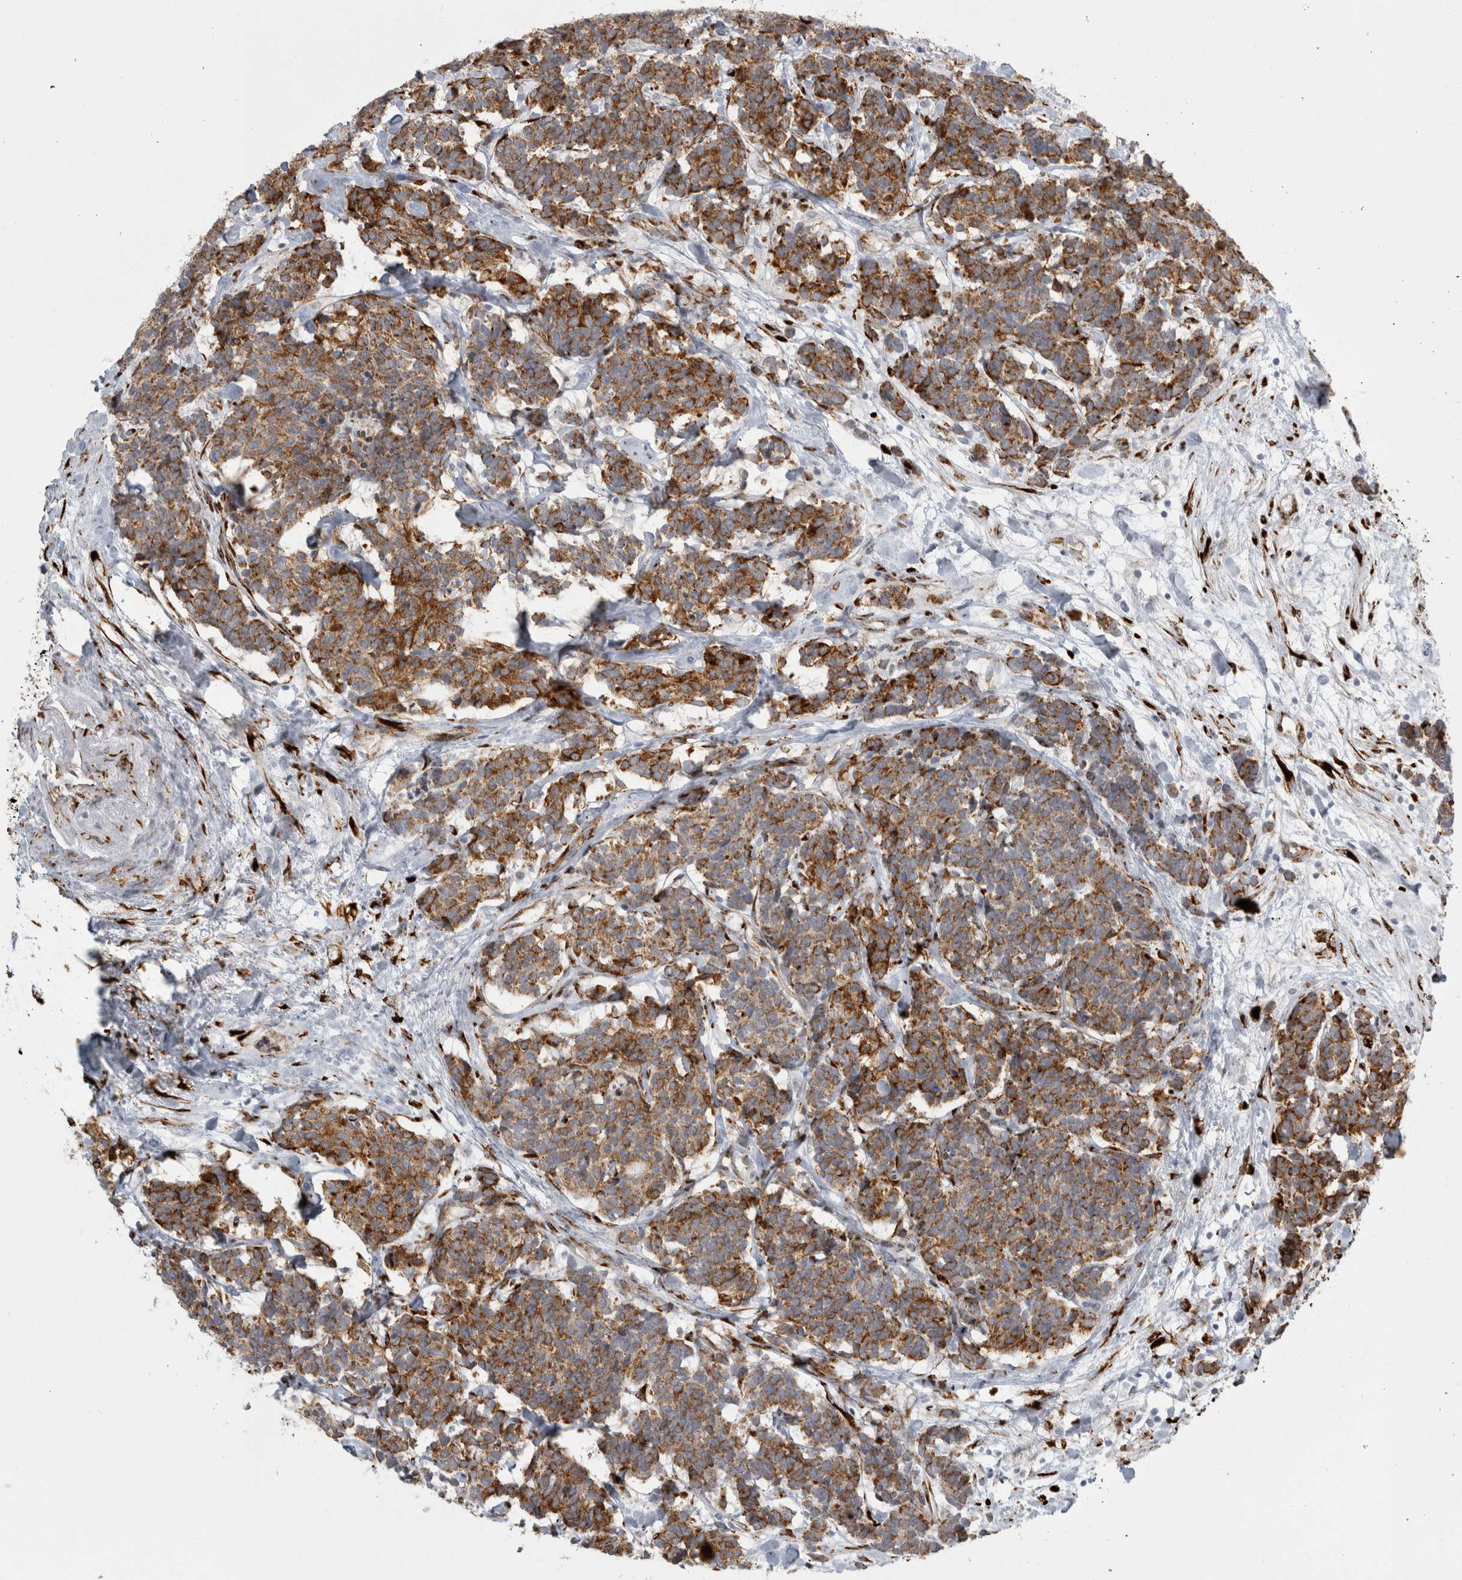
{"staining": {"intensity": "strong", "quantity": ">75%", "location": "cytoplasmic/membranous"}, "tissue": "carcinoid", "cell_type": "Tumor cells", "image_type": "cancer", "snomed": [{"axis": "morphology", "description": "Carcinoma, NOS"}, {"axis": "morphology", "description": "Carcinoid, malignant, NOS"}, {"axis": "topography", "description": "Urinary bladder"}], "caption": "This is an image of immunohistochemistry staining of malignant carcinoid, which shows strong expression in the cytoplasmic/membranous of tumor cells.", "gene": "OSTN", "patient": {"sex": "male", "age": 57}}